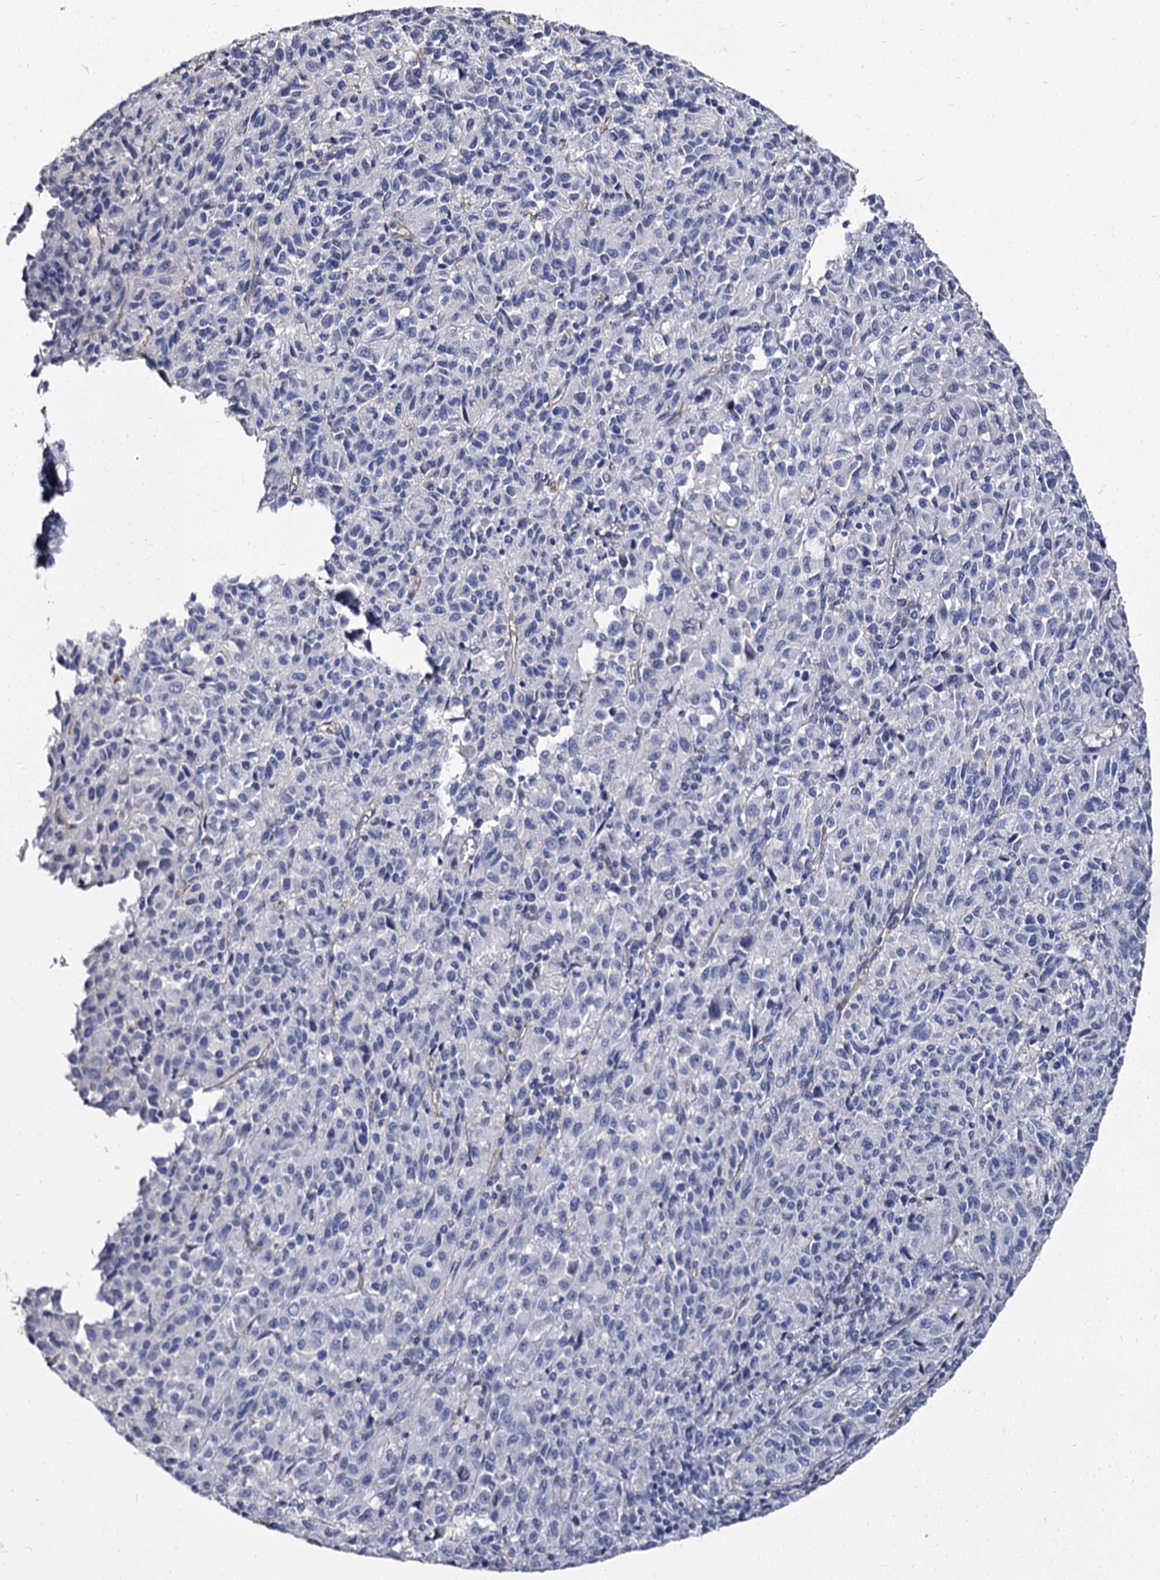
{"staining": {"intensity": "negative", "quantity": "none", "location": "none"}, "tissue": "melanoma", "cell_type": "Tumor cells", "image_type": "cancer", "snomed": [{"axis": "morphology", "description": "Malignant melanoma, Metastatic site"}, {"axis": "topography", "description": "Lung"}], "caption": "Immunohistochemistry (IHC) histopathology image of human melanoma stained for a protein (brown), which demonstrates no staining in tumor cells.", "gene": "CBFB", "patient": {"sex": "male", "age": 64}}